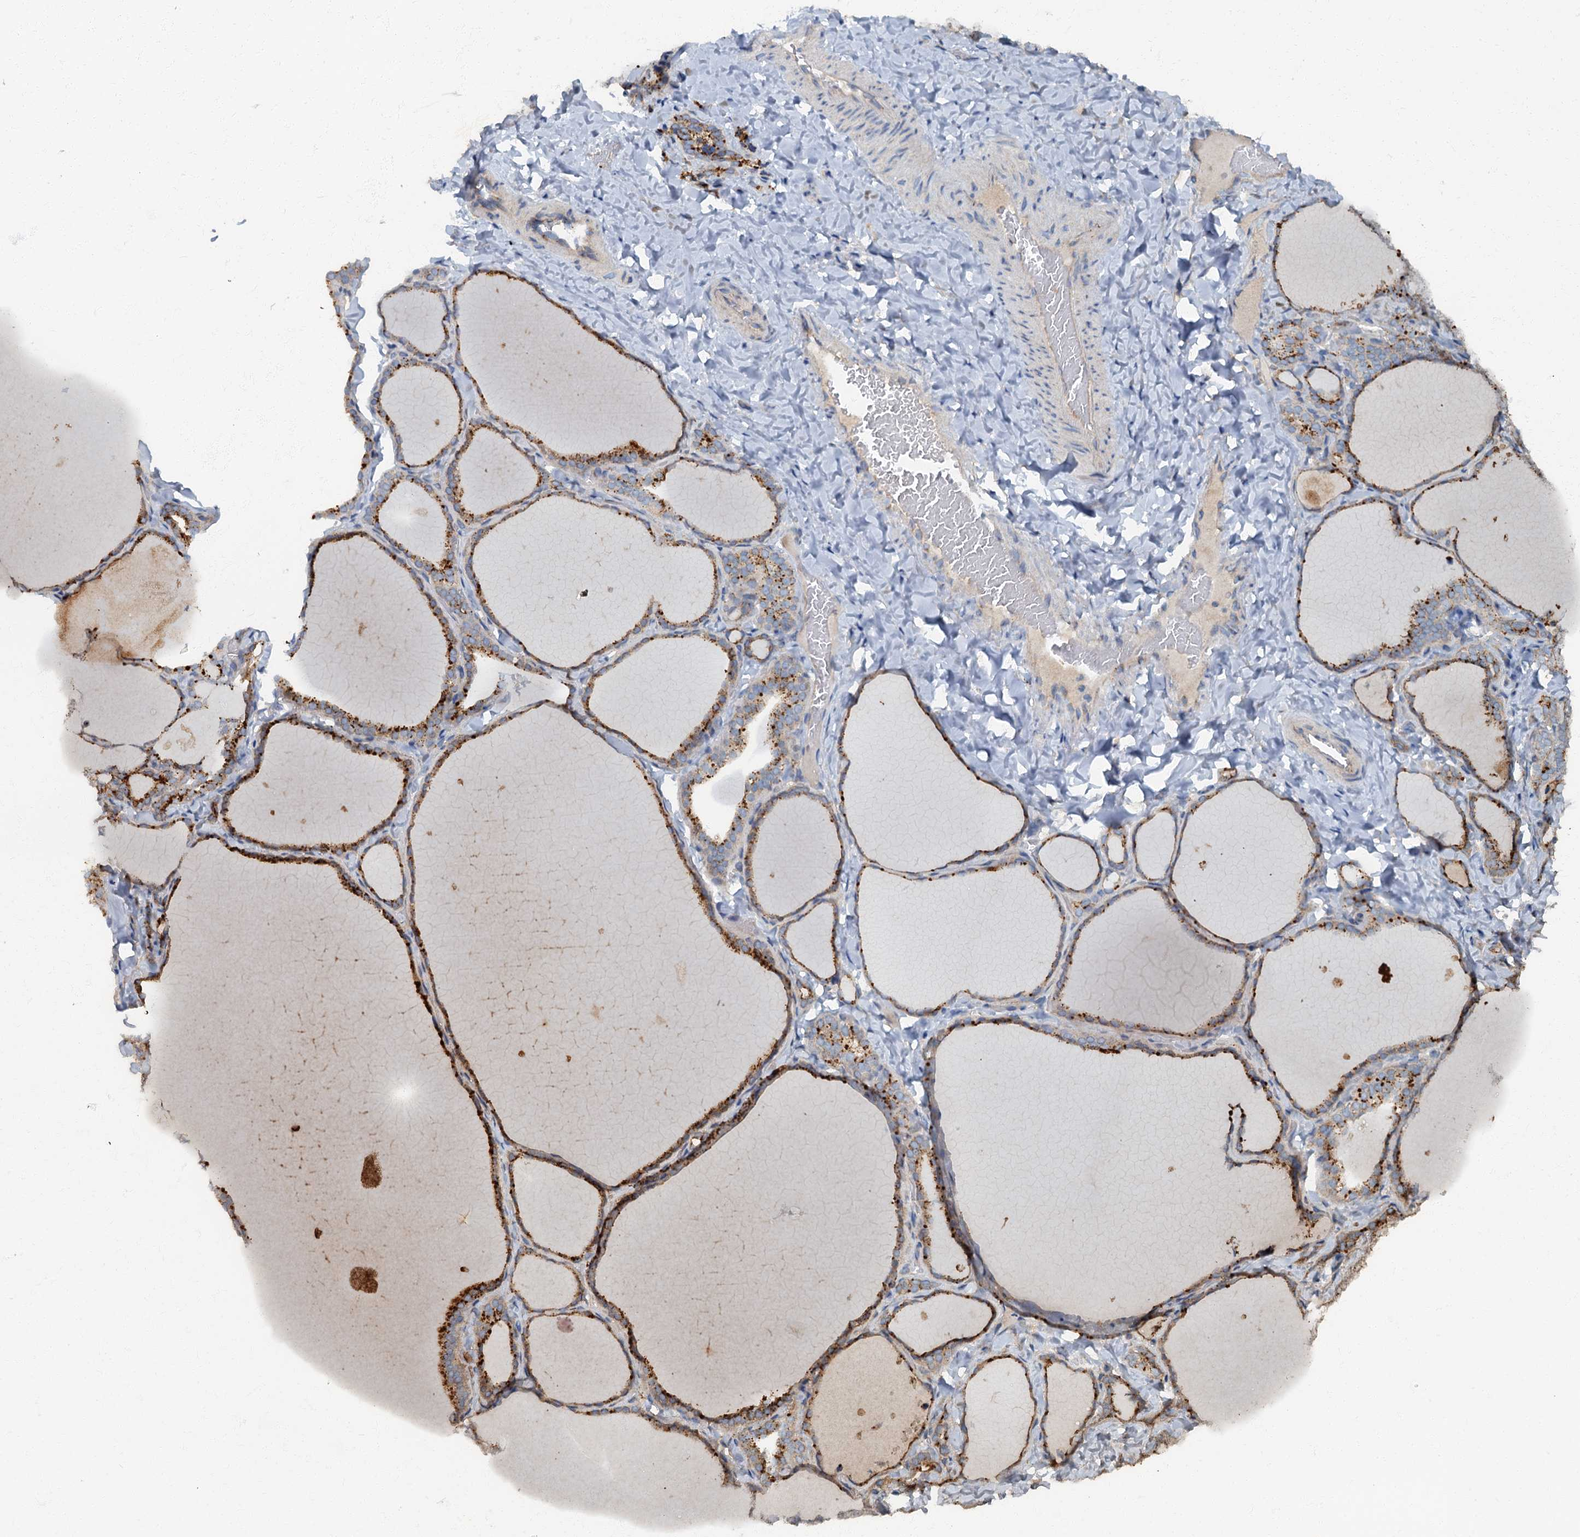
{"staining": {"intensity": "strong", "quantity": ">75%", "location": "cytoplasmic/membranous"}, "tissue": "thyroid gland", "cell_type": "Glandular cells", "image_type": "normal", "snomed": [{"axis": "morphology", "description": "Normal tissue, NOS"}, {"axis": "topography", "description": "Thyroid gland"}], "caption": "Thyroid gland was stained to show a protein in brown. There is high levels of strong cytoplasmic/membranous positivity in approximately >75% of glandular cells. The staining was performed using DAB (3,3'-diaminobenzidine) to visualize the protein expression in brown, while the nuclei were stained in blue with hematoxylin (Magnification: 20x).", "gene": "ARL11", "patient": {"sex": "female", "age": 22}}